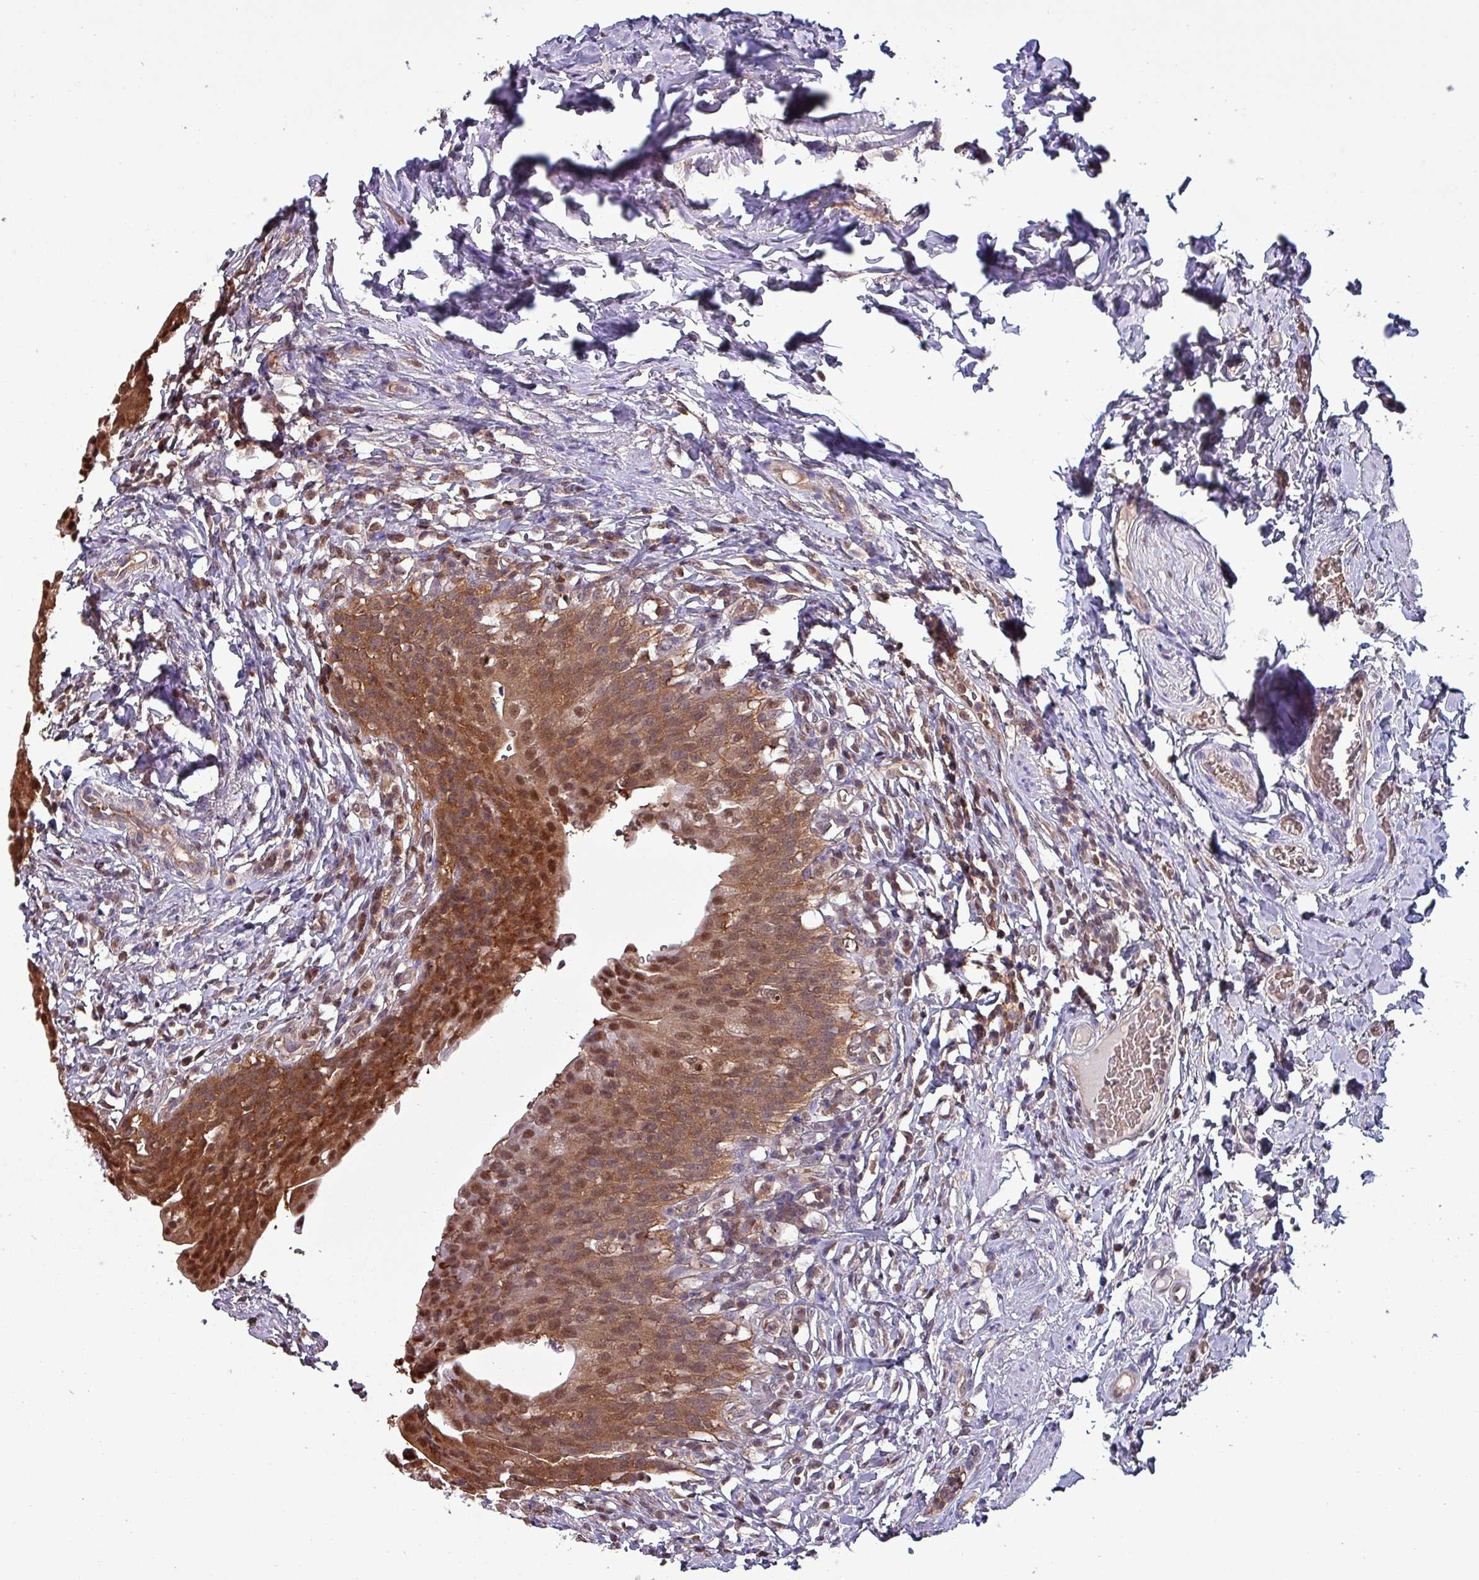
{"staining": {"intensity": "moderate", "quantity": ">75%", "location": "cytoplasmic/membranous,nuclear"}, "tissue": "urinary bladder", "cell_type": "Urothelial cells", "image_type": "normal", "snomed": [{"axis": "morphology", "description": "Normal tissue, NOS"}, {"axis": "morphology", "description": "Inflammation, NOS"}, {"axis": "topography", "description": "Urinary bladder"}], "caption": "High-power microscopy captured an immunohistochemistry histopathology image of benign urinary bladder, revealing moderate cytoplasmic/membranous,nuclear staining in about >75% of urothelial cells.", "gene": "PSMB8", "patient": {"sex": "male", "age": 64}}